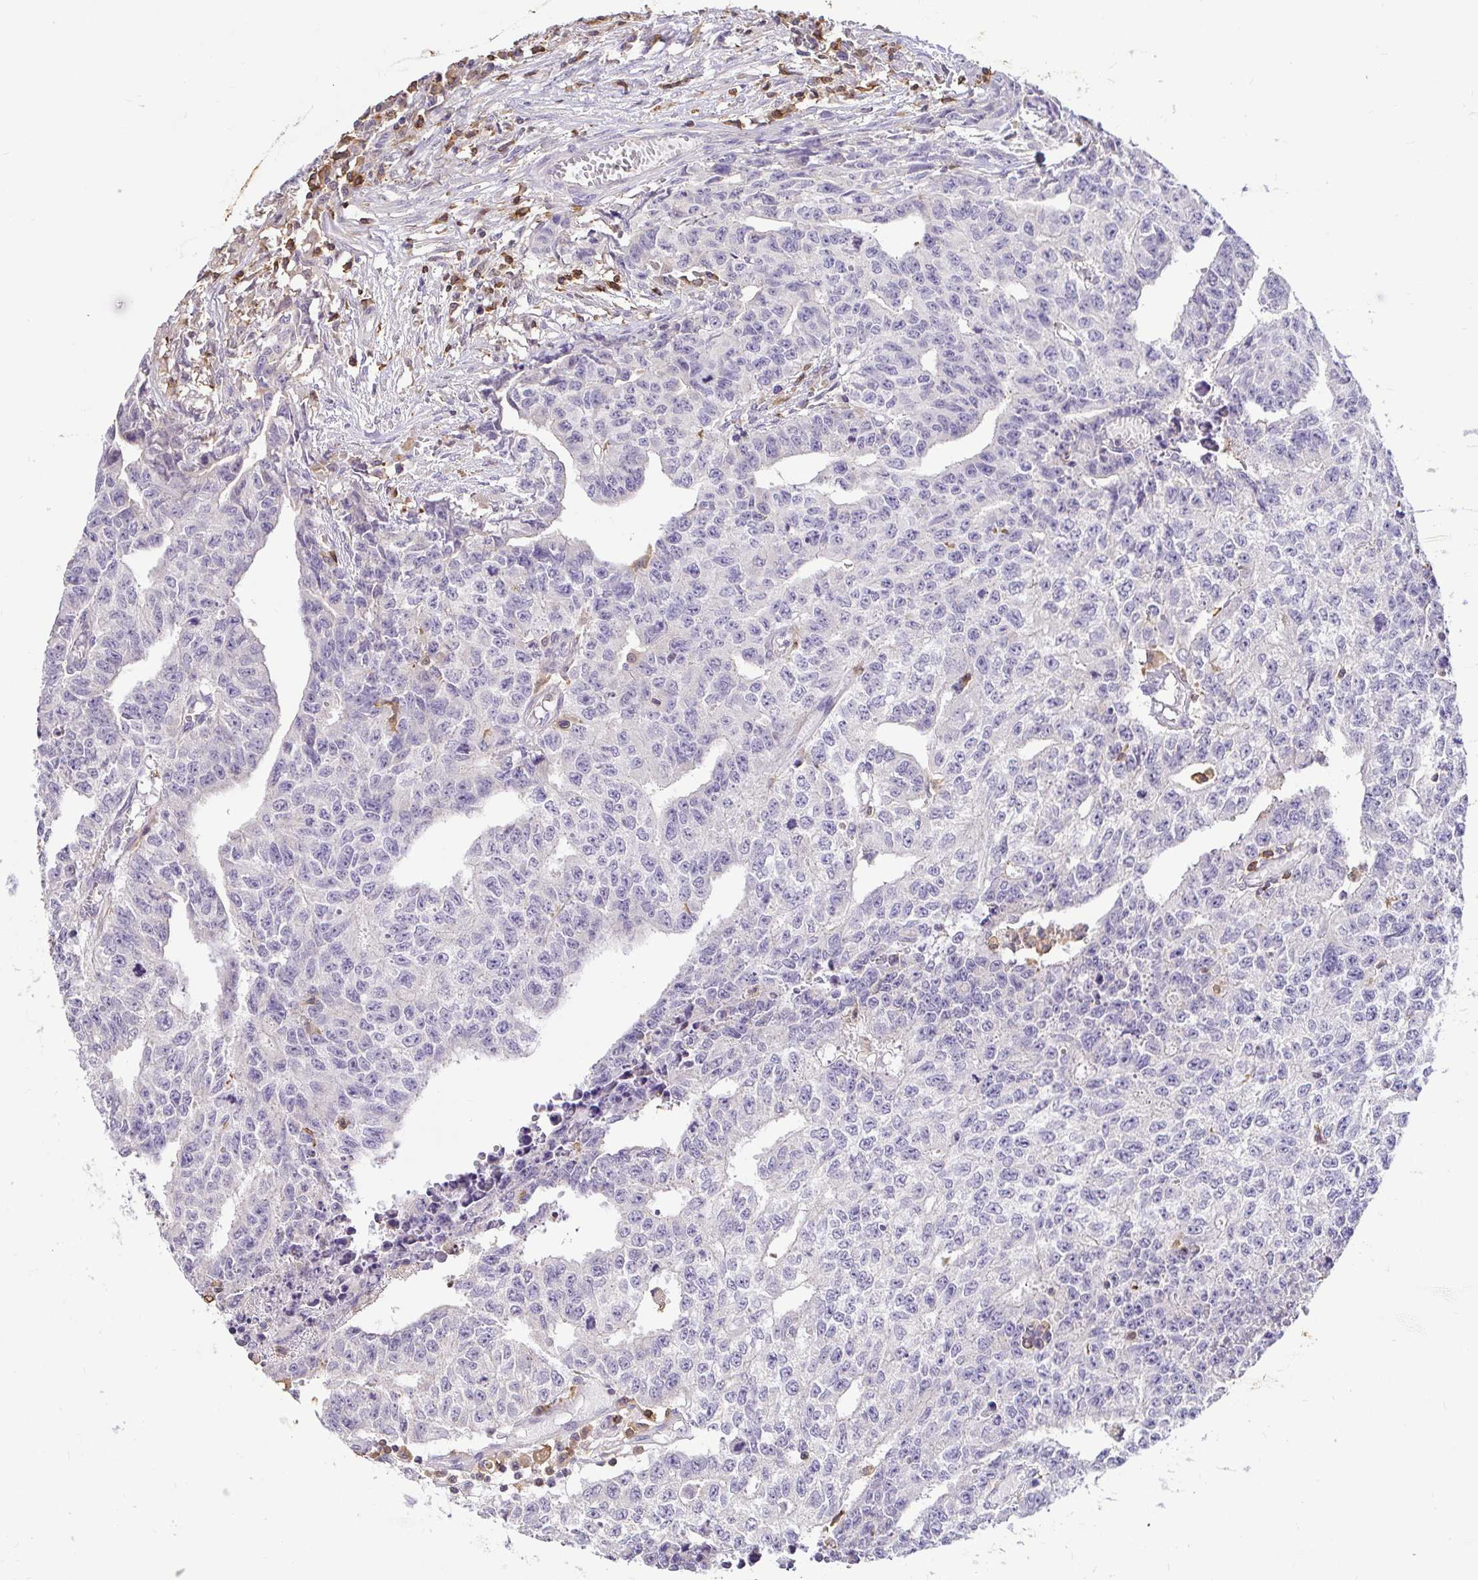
{"staining": {"intensity": "negative", "quantity": "none", "location": "none"}, "tissue": "testis cancer", "cell_type": "Tumor cells", "image_type": "cancer", "snomed": [{"axis": "morphology", "description": "Carcinoma, Embryonal, NOS"}, {"axis": "morphology", "description": "Teratoma, malignant, NOS"}, {"axis": "topography", "description": "Testis"}], "caption": "Human testis cancer (teratoma (malignant)) stained for a protein using immunohistochemistry displays no staining in tumor cells.", "gene": "SKAP1", "patient": {"sex": "male", "age": 24}}